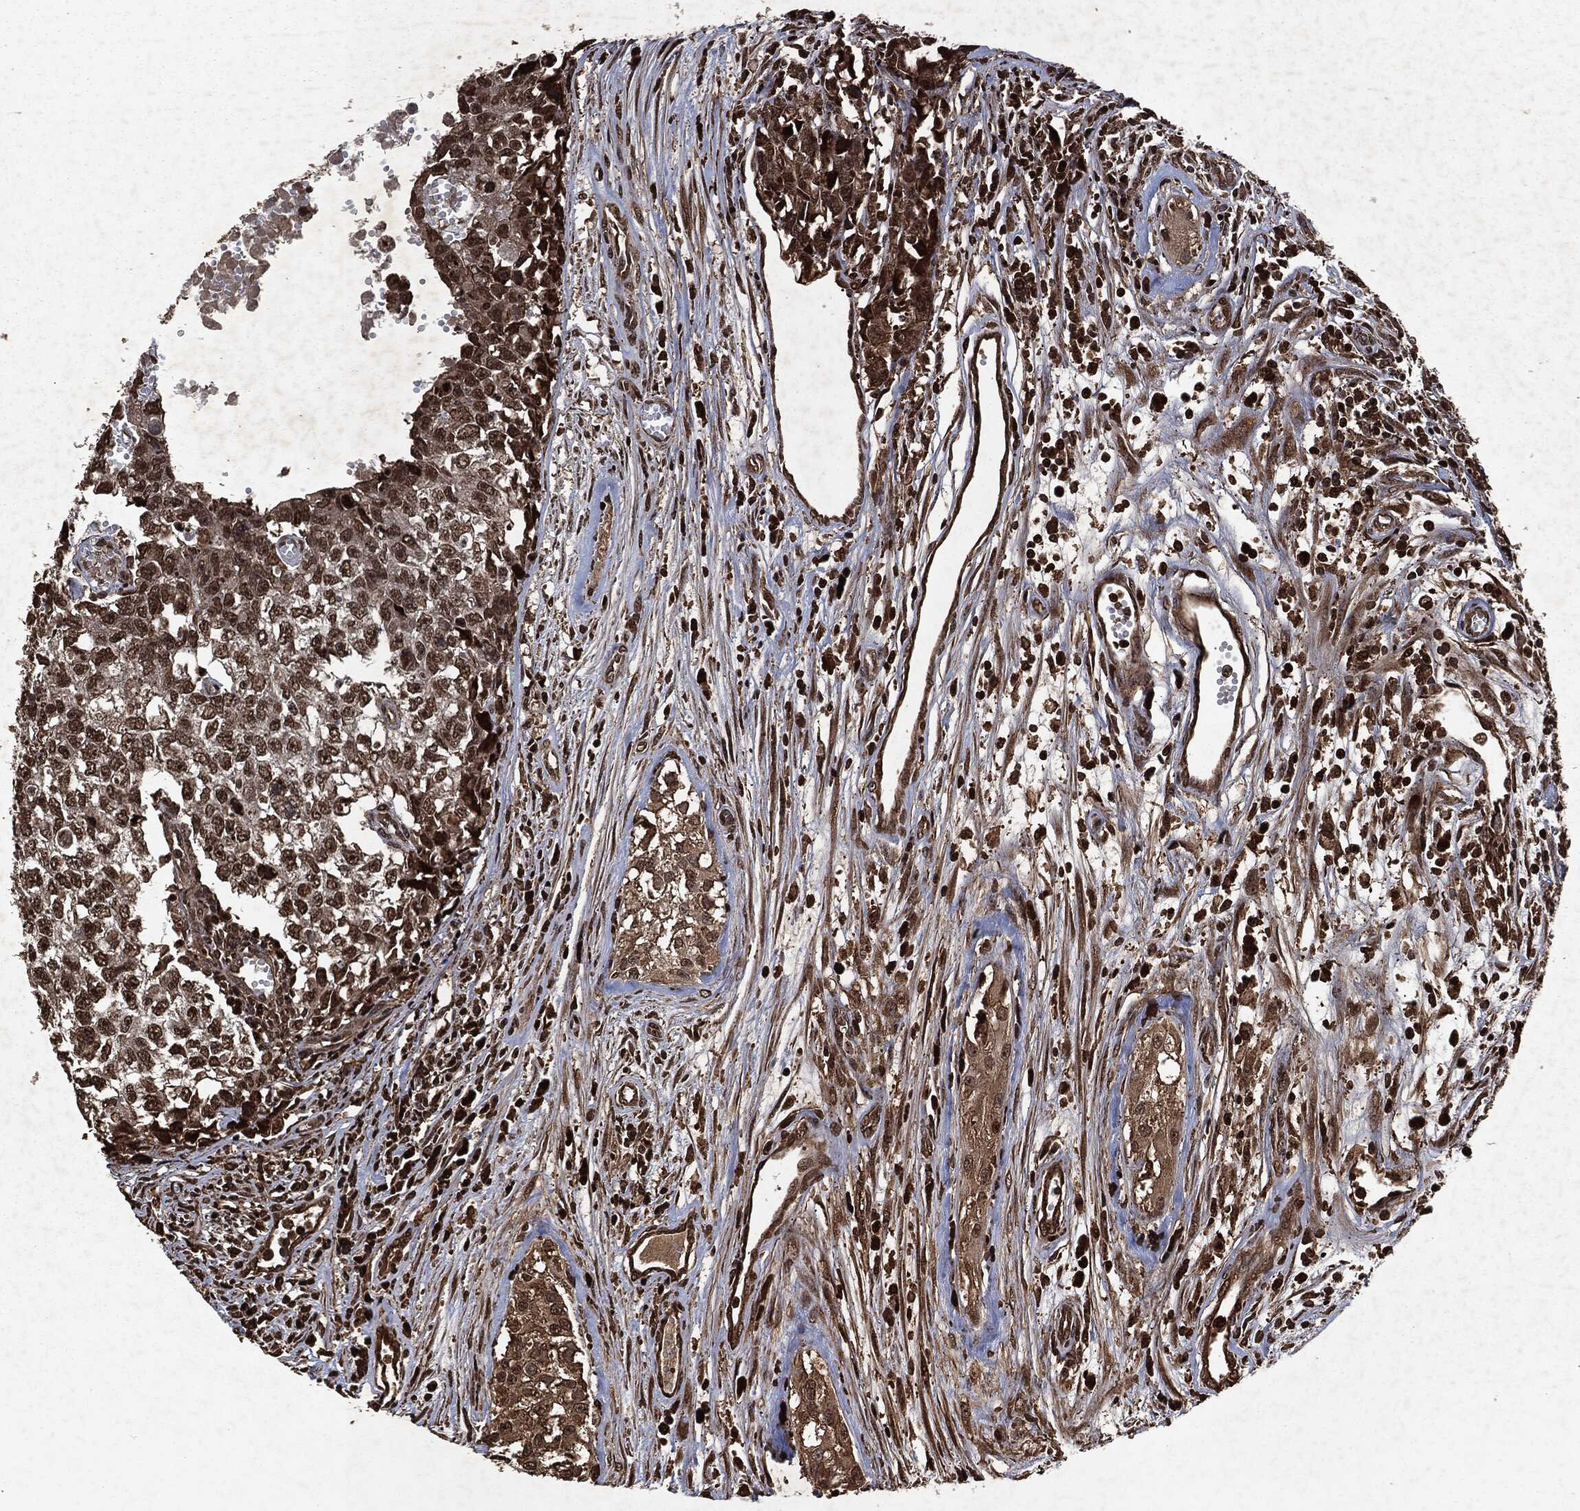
{"staining": {"intensity": "strong", "quantity": "<25%", "location": "cytoplasmic/membranous,nuclear"}, "tissue": "testis cancer", "cell_type": "Tumor cells", "image_type": "cancer", "snomed": [{"axis": "morphology", "description": "Seminoma, NOS"}, {"axis": "morphology", "description": "Carcinoma, Embryonal, NOS"}, {"axis": "topography", "description": "Testis"}], "caption": "Protein staining reveals strong cytoplasmic/membranous and nuclear staining in approximately <25% of tumor cells in testis cancer. Immunohistochemistry stains the protein in brown and the nuclei are stained blue.", "gene": "SNAI1", "patient": {"sex": "male", "age": 22}}